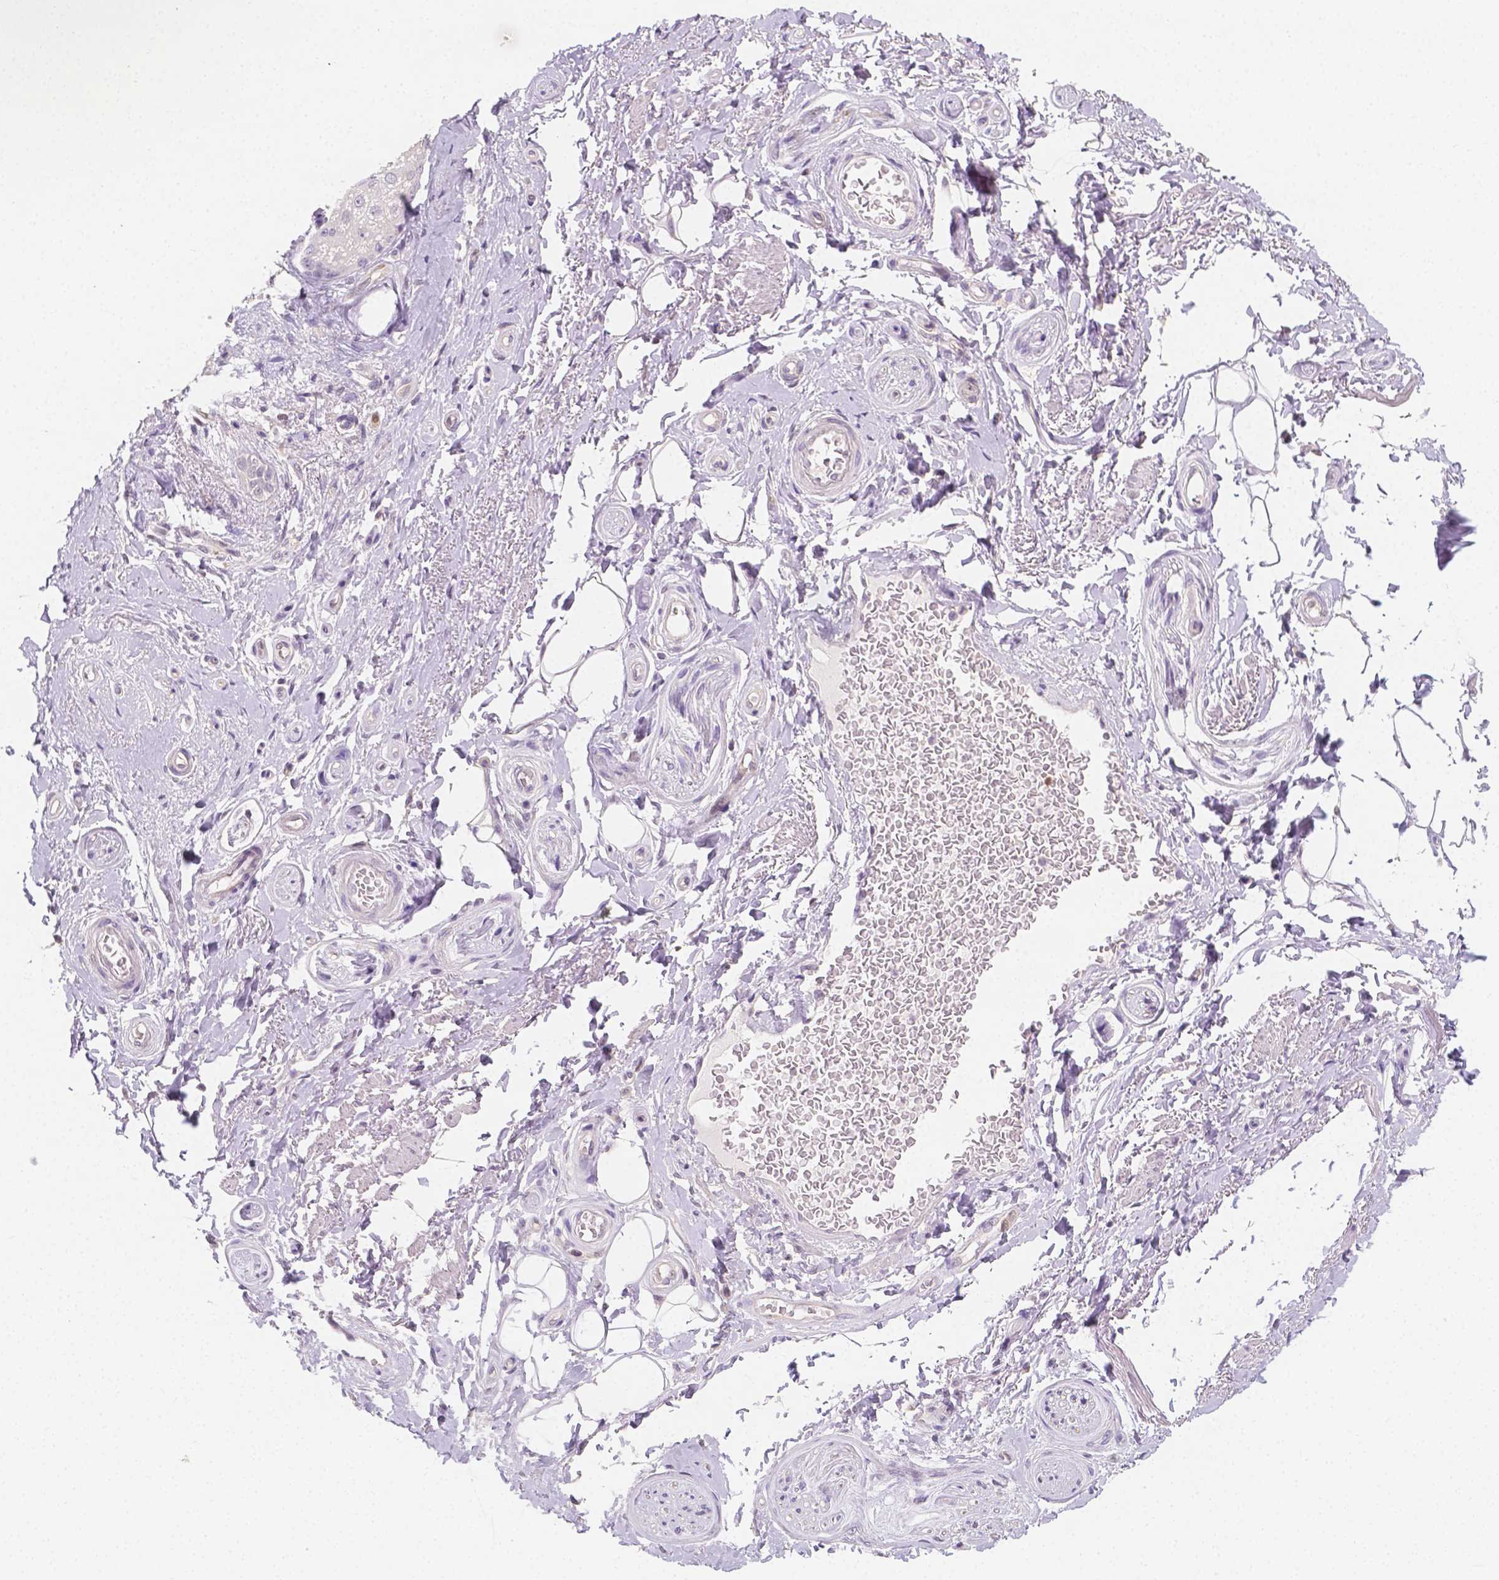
{"staining": {"intensity": "negative", "quantity": "none", "location": "none"}, "tissue": "adipose tissue", "cell_type": "Adipocytes", "image_type": "normal", "snomed": [{"axis": "morphology", "description": "Normal tissue, NOS"}, {"axis": "topography", "description": "Peripheral nerve tissue"}], "caption": "IHC of benign human adipose tissue demonstrates no staining in adipocytes.", "gene": "SGTB", "patient": {"sex": "male", "age": 51}}